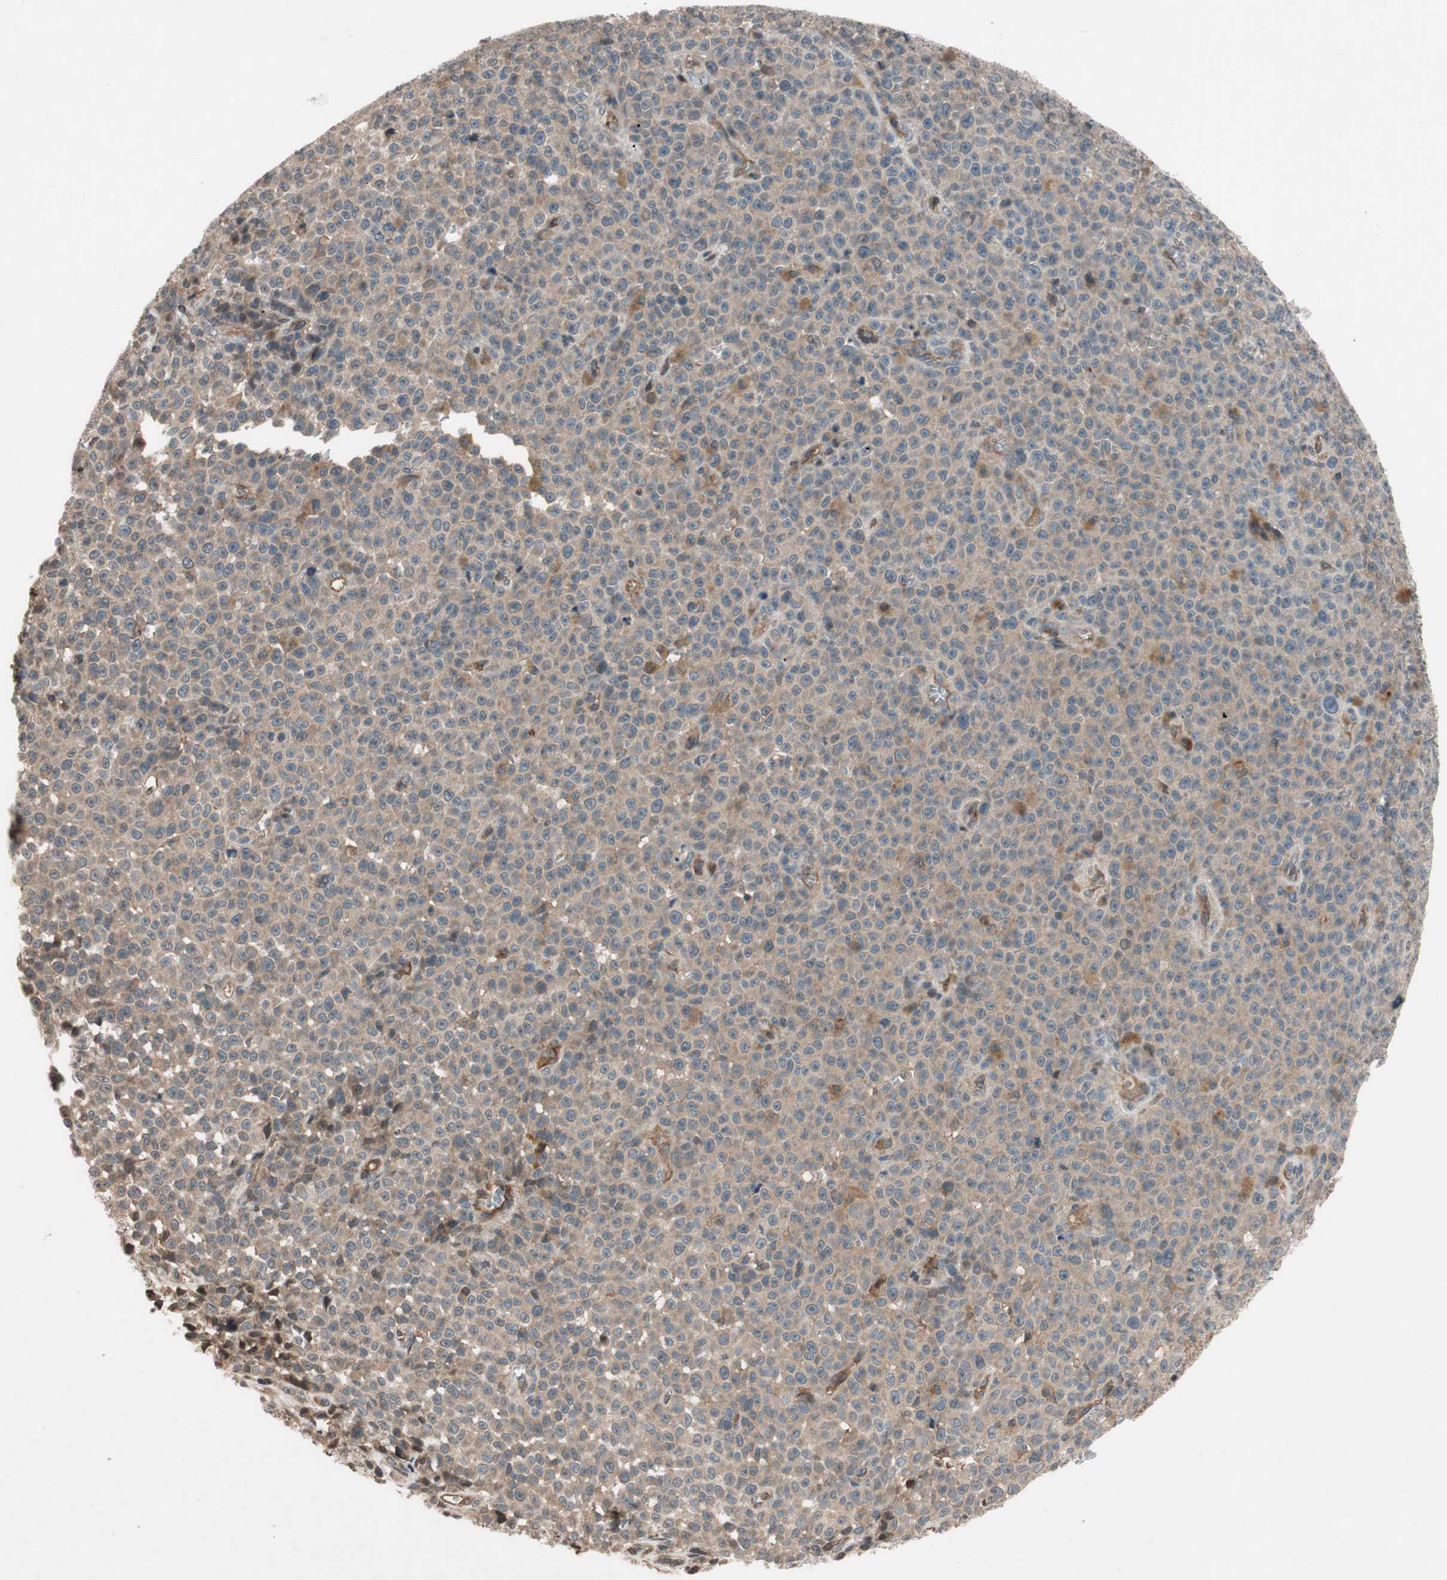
{"staining": {"intensity": "moderate", "quantity": ">75%", "location": "cytoplasmic/membranous"}, "tissue": "melanoma", "cell_type": "Tumor cells", "image_type": "cancer", "snomed": [{"axis": "morphology", "description": "Malignant melanoma, NOS"}, {"axis": "topography", "description": "Skin"}], "caption": "This histopathology image exhibits melanoma stained with IHC to label a protein in brown. The cytoplasmic/membranous of tumor cells show moderate positivity for the protein. Nuclei are counter-stained blue.", "gene": "GCLM", "patient": {"sex": "female", "age": 82}}